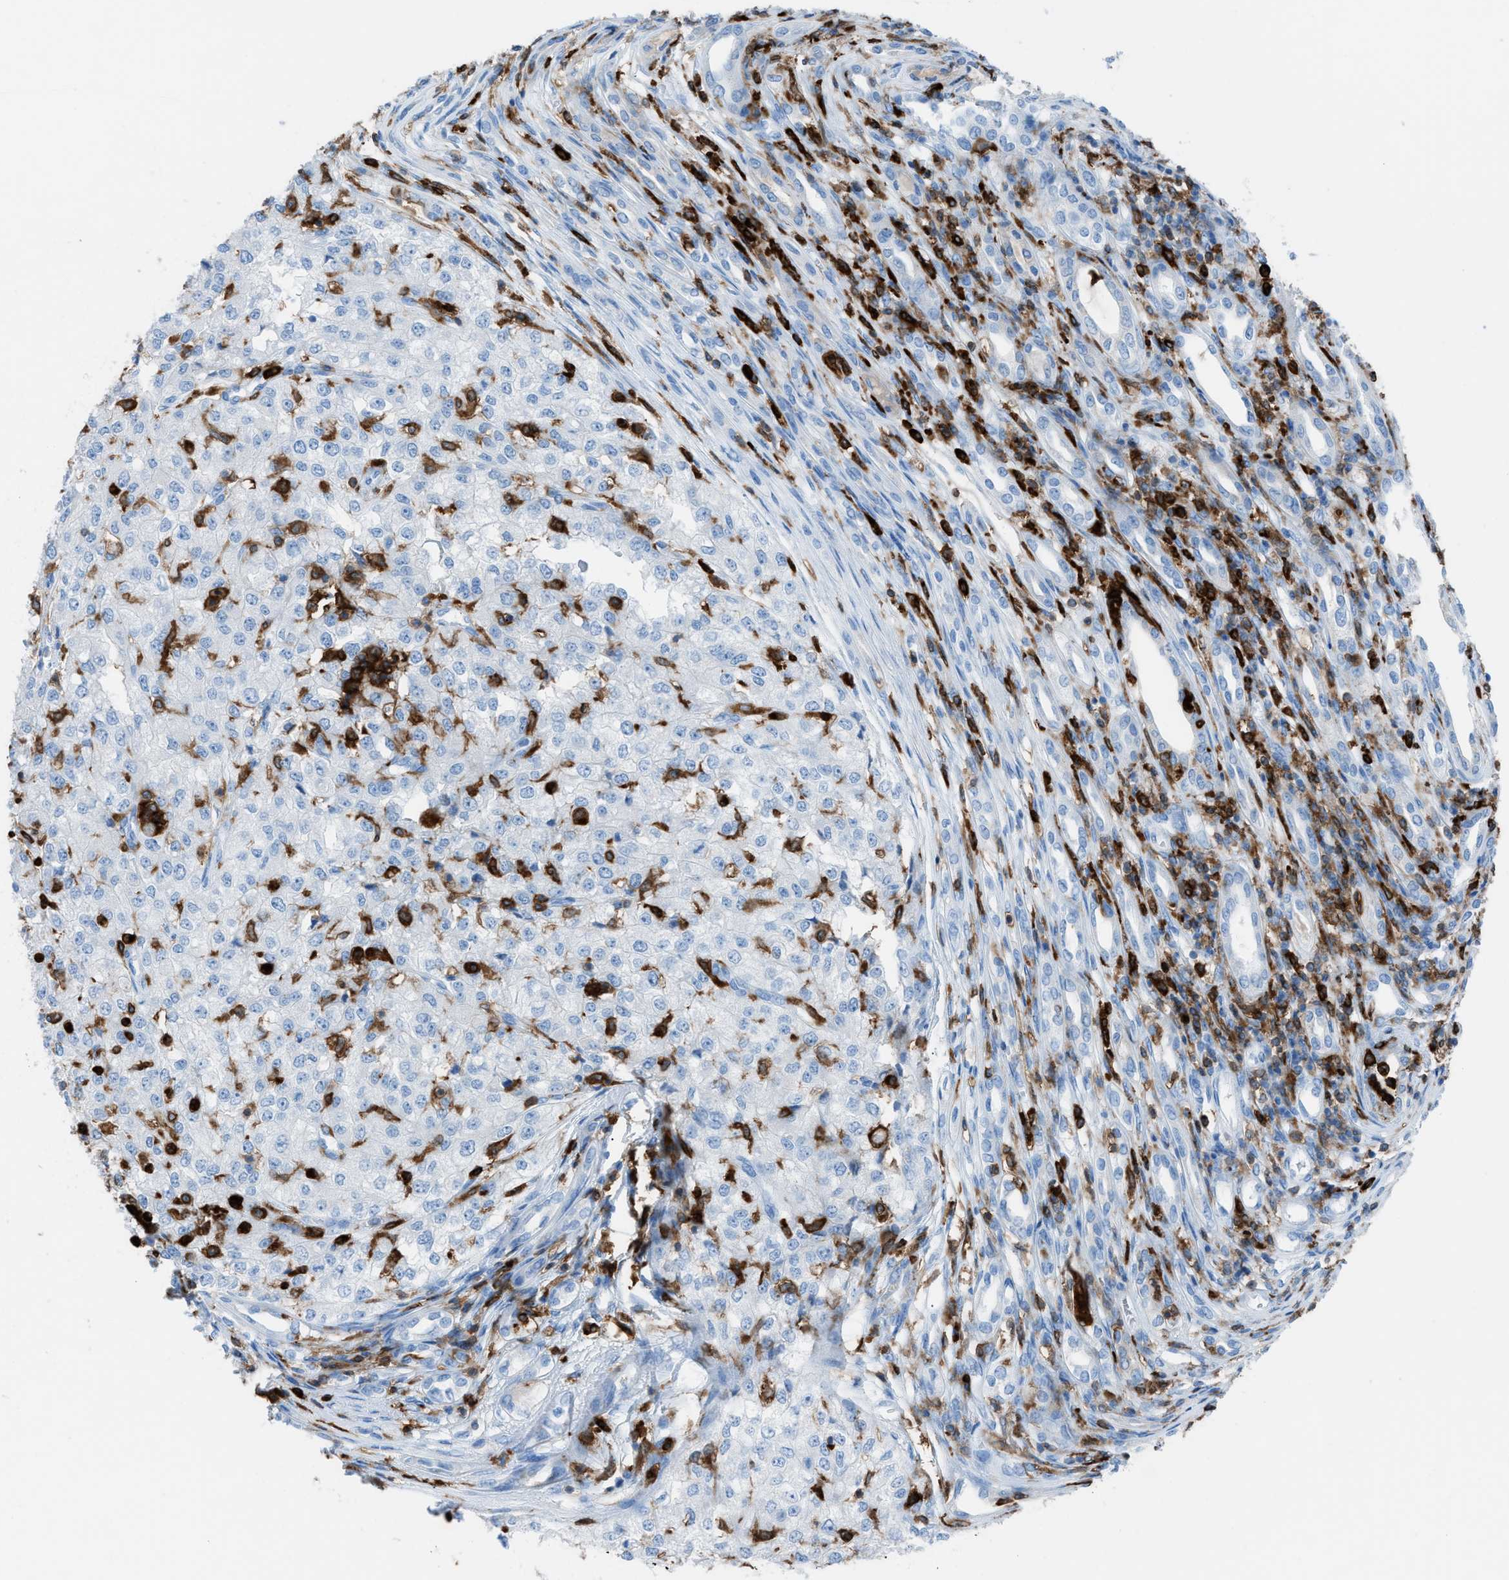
{"staining": {"intensity": "negative", "quantity": "none", "location": "none"}, "tissue": "renal cancer", "cell_type": "Tumor cells", "image_type": "cancer", "snomed": [{"axis": "morphology", "description": "Adenocarcinoma, NOS"}, {"axis": "topography", "description": "Kidney"}], "caption": "Human renal cancer stained for a protein using IHC displays no expression in tumor cells.", "gene": "ITGB2", "patient": {"sex": "female", "age": 54}}